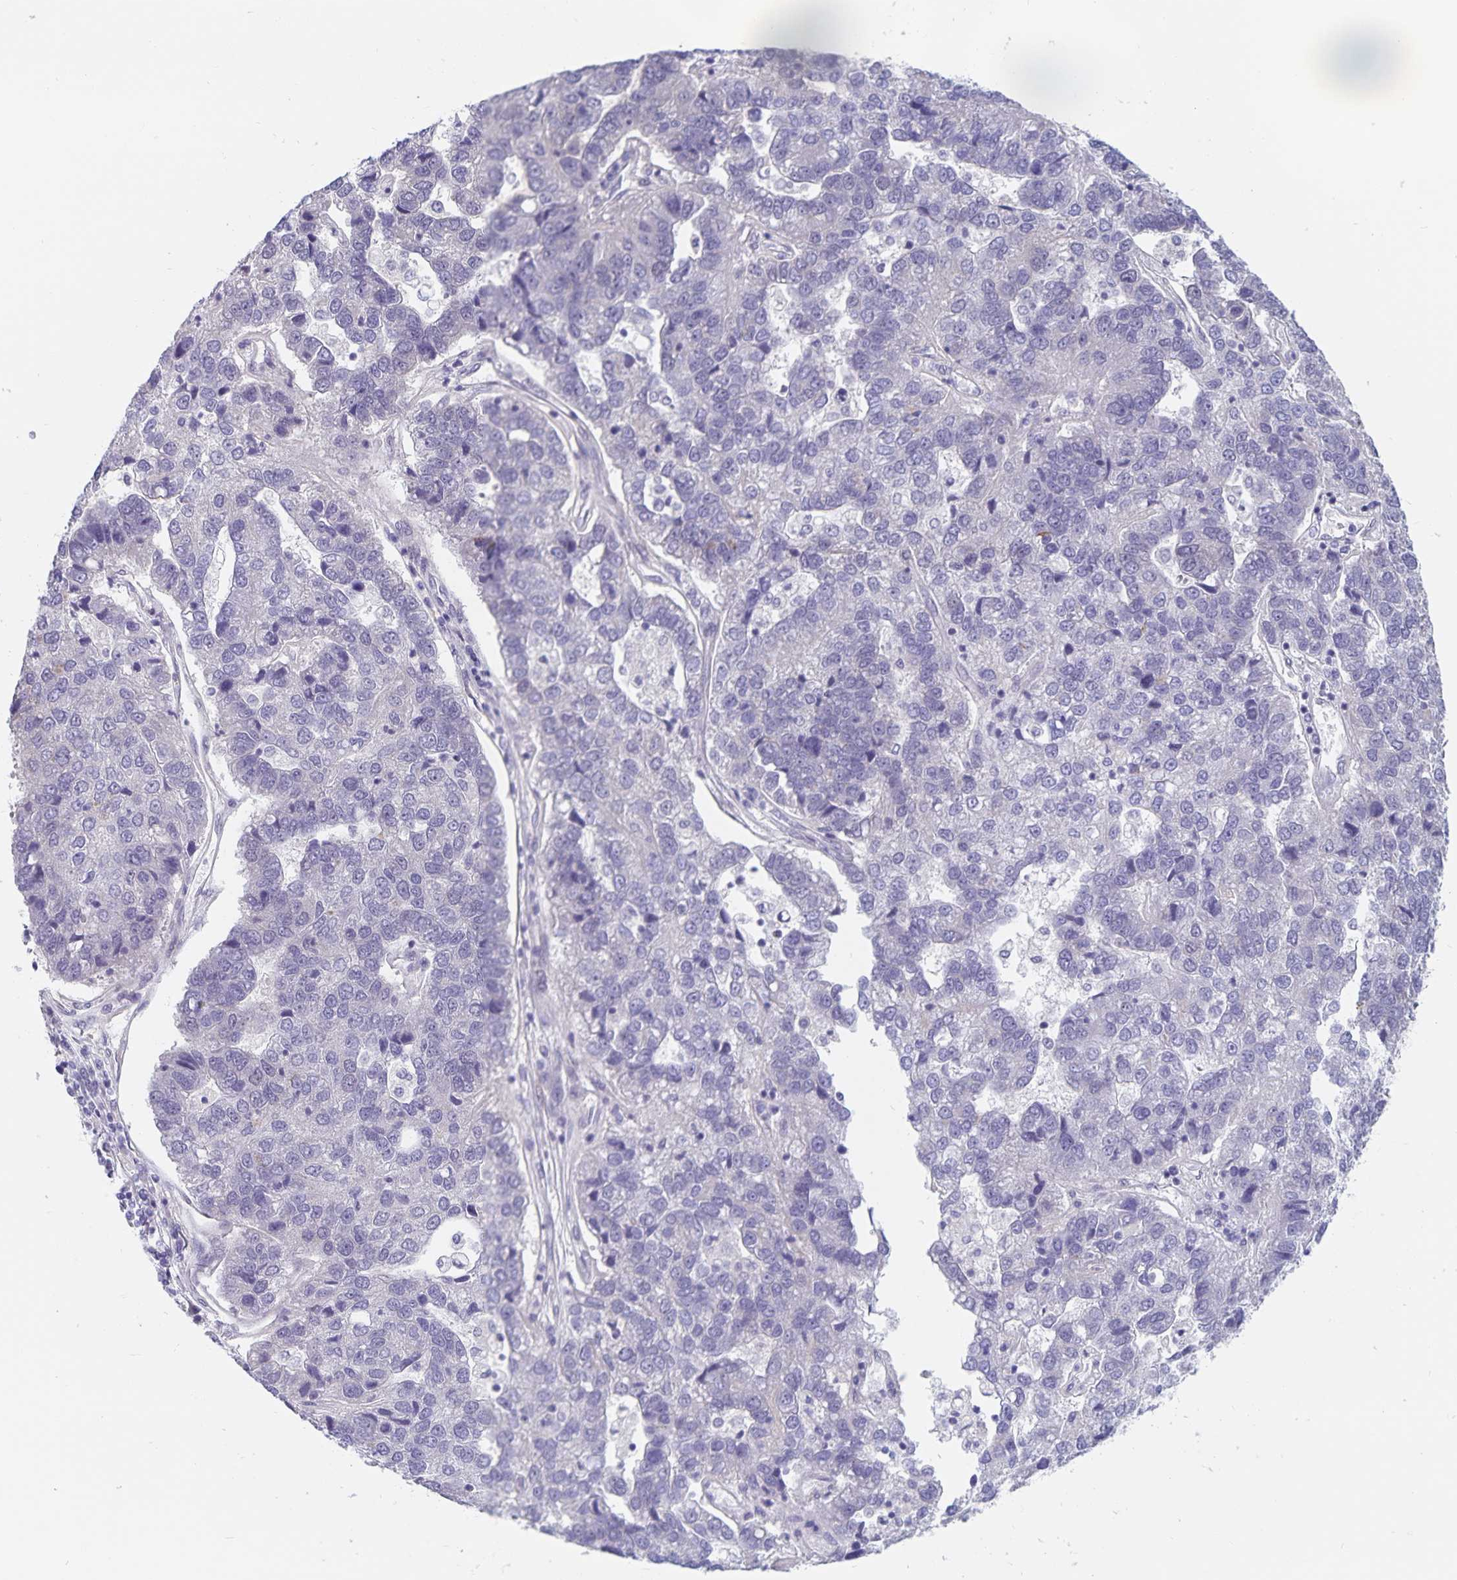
{"staining": {"intensity": "negative", "quantity": "none", "location": "none"}, "tissue": "pancreatic cancer", "cell_type": "Tumor cells", "image_type": "cancer", "snomed": [{"axis": "morphology", "description": "Adenocarcinoma, NOS"}, {"axis": "topography", "description": "Pancreas"}], "caption": "The immunohistochemistry (IHC) histopathology image has no significant expression in tumor cells of pancreatic adenocarcinoma tissue.", "gene": "BAG6", "patient": {"sex": "female", "age": 61}}